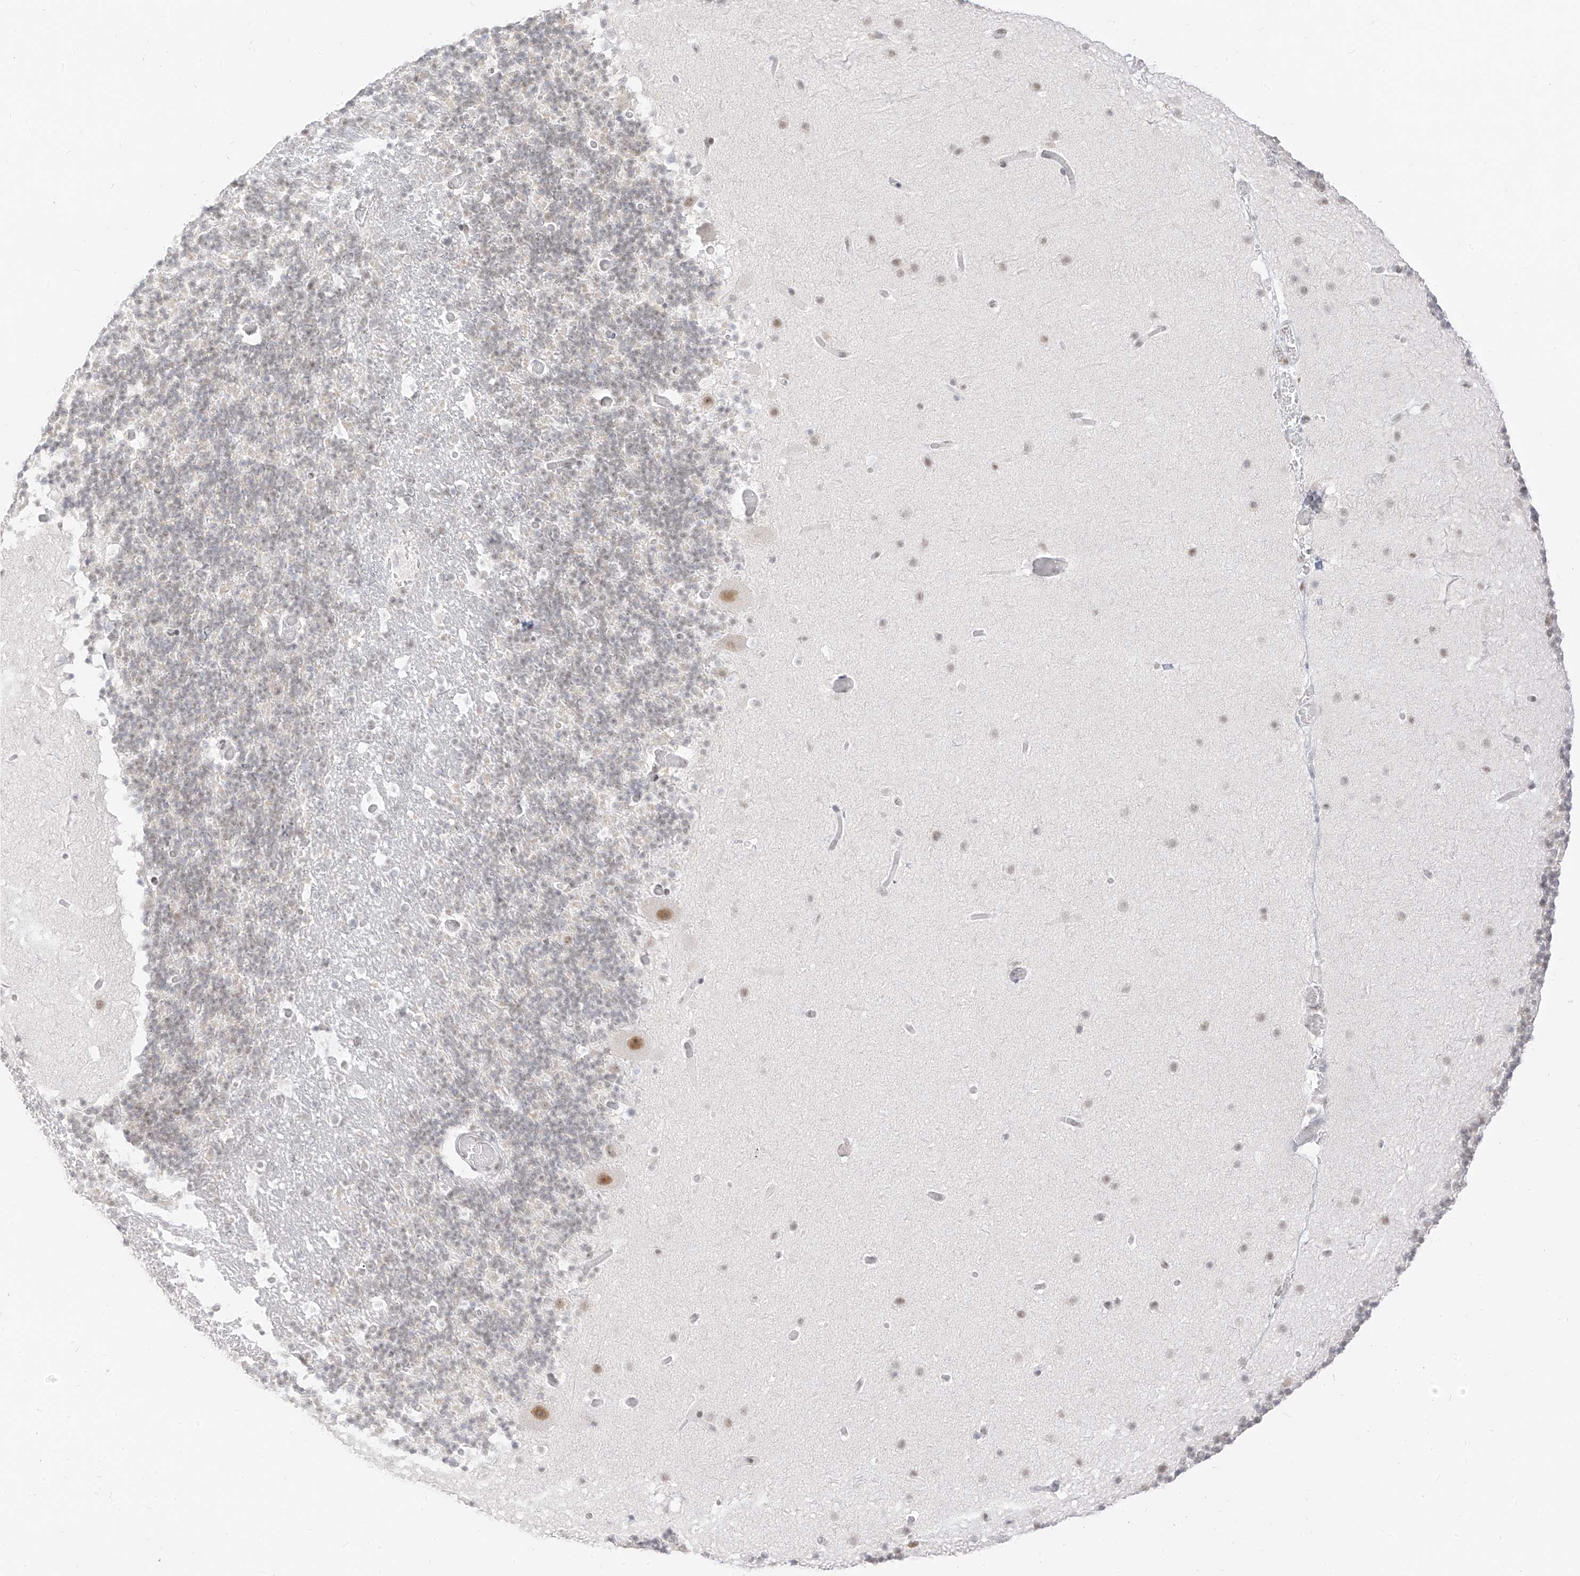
{"staining": {"intensity": "negative", "quantity": "none", "location": "none"}, "tissue": "cerebellum", "cell_type": "Cells in granular layer", "image_type": "normal", "snomed": [{"axis": "morphology", "description": "Normal tissue, NOS"}, {"axis": "topography", "description": "Cerebellum"}], "caption": "DAB (3,3'-diaminobenzidine) immunohistochemical staining of normal human cerebellum shows no significant positivity in cells in granular layer.", "gene": "SUPT5H", "patient": {"sex": "male", "age": 57}}